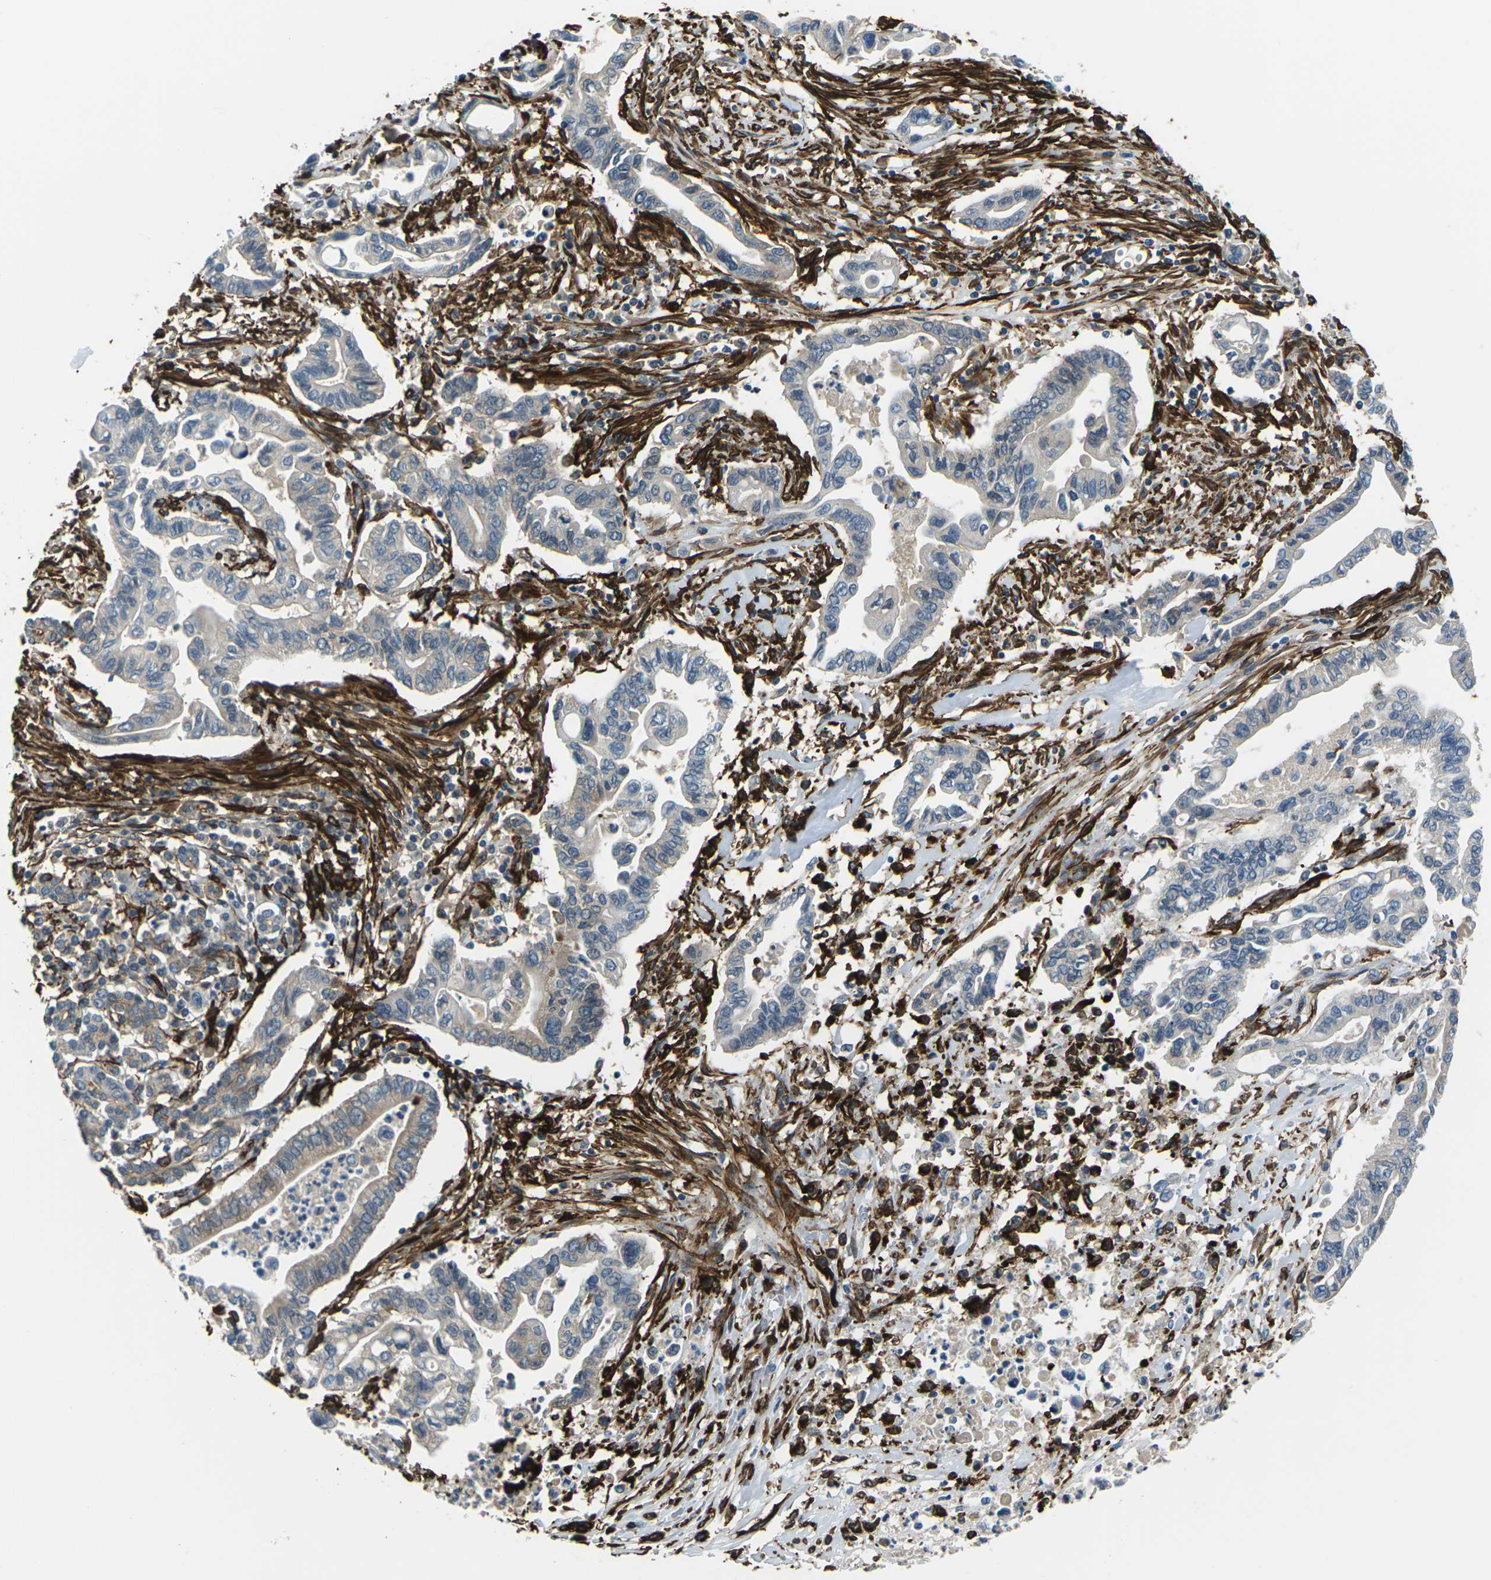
{"staining": {"intensity": "negative", "quantity": "none", "location": "none"}, "tissue": "pancreatic cancer", "cell_type": "Tumor cells", "image_type": "cancer", "snomed": [{"axis": "morphology", "description": "Adenocarcinoma, NOS"}, {"axis": "topography", "description": "Pancreas"}], "caption": "A micrograph of pancreatic adenocarcinoma stained for a protein displays no brown staining in tumor cells.", "gene": "GRAMD1C", "patient": {"sex": "female", "age": 57}}